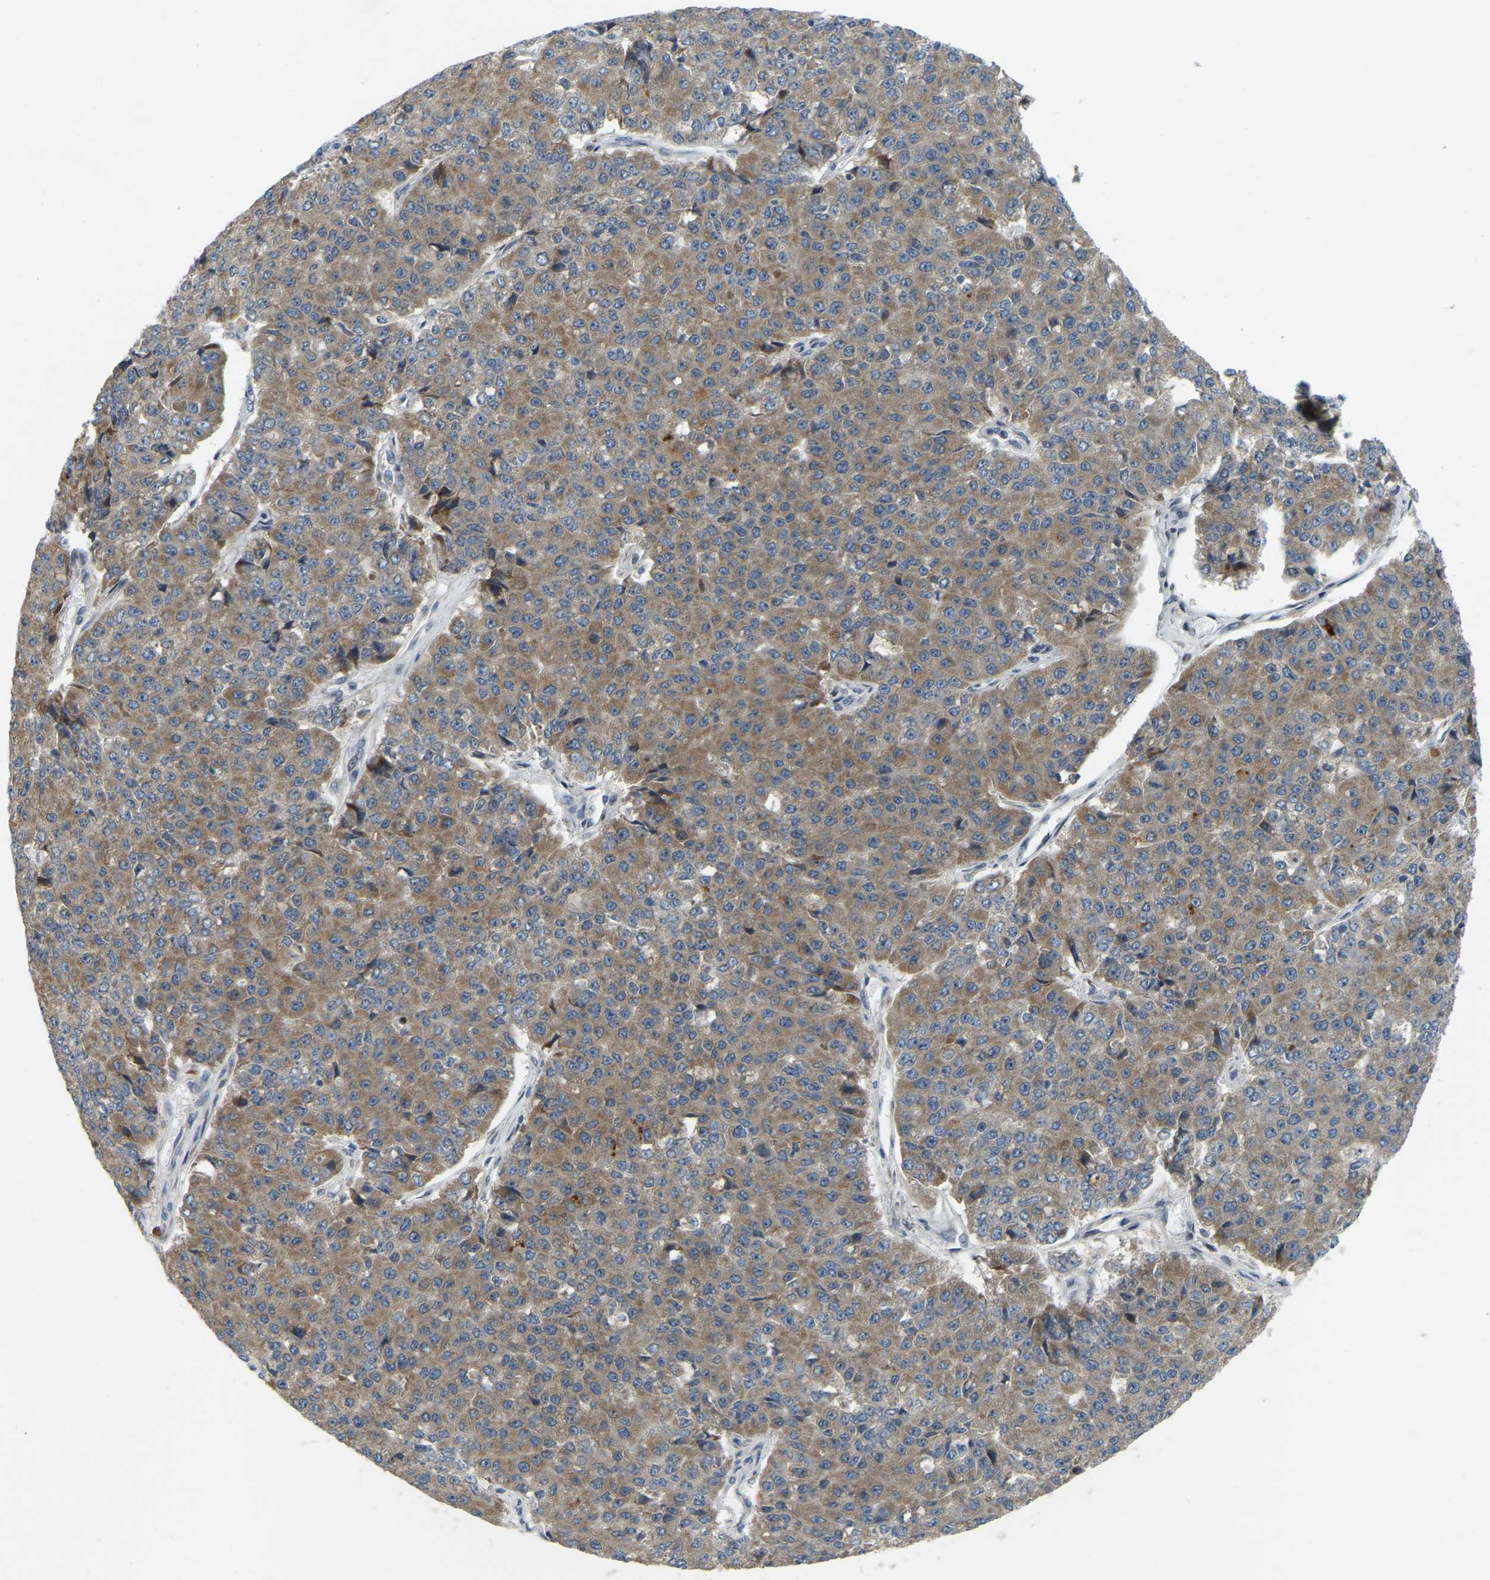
{"staining": {"intensity": "moderate", "quantity": ">75%", "location": "cytoplasmic/membranous"}, "tissue": "pancreatic cancer", "cell_type": "Tumor cells", "image_type": "cancer", "snomed": [{"axis": "morphology", "description": "Adenocarcinoma, NOS"}, {"axis": "topography", "description": "Pancreas"}], "caption": "Human pancreatic cancer stained with a protein marker exhibits moderate staining in tumor cells.", "gene": "PARL", "patient": {"sex": "male", "age": 50}}